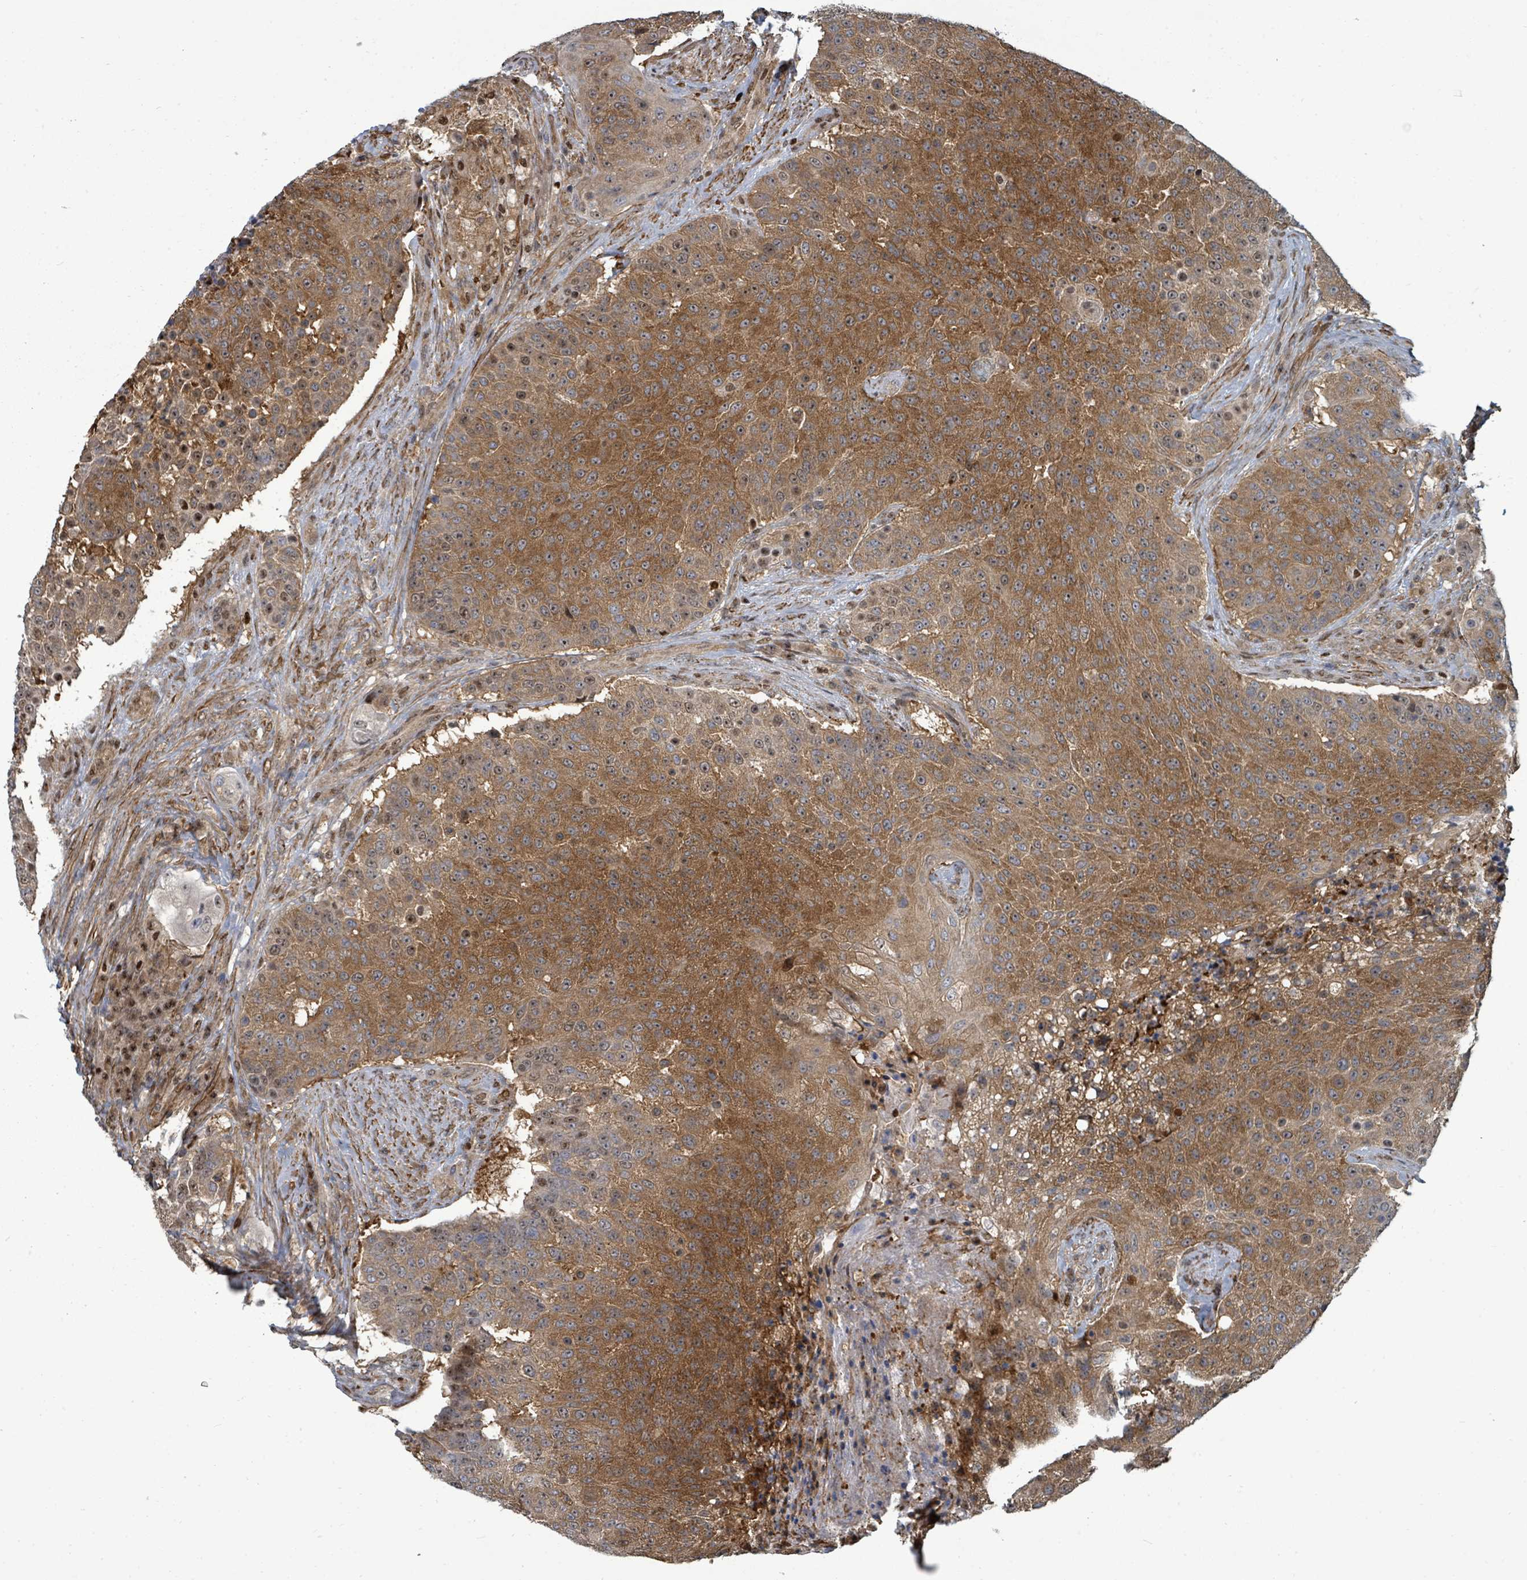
{"staining": {"intensity": "moderate", "quantity": ">75%", "location": "cytoplasmic/membranous,nuclear"}, "tissue": "urothelial cancer", "cell_type": "Tumor cells", "image_type": "cancer", "snomed": [{"axis": "morphology", "description": "Urothelial carcinoma, High grade"}, {"axis": "topography", "description": "Urinary bladder"}], "caption": "Protein staining displays moderate cytoplasmic/membranous and nuclear positivity in about >75% of tumor cells in urothelial cancer. The staining was performed using DAB, with brown indicating positive protein expression. Nuclei are stained blue with hematoxylin.", "gene": "TRDMT1", "patient": {"sex": "female", "age": 63}}